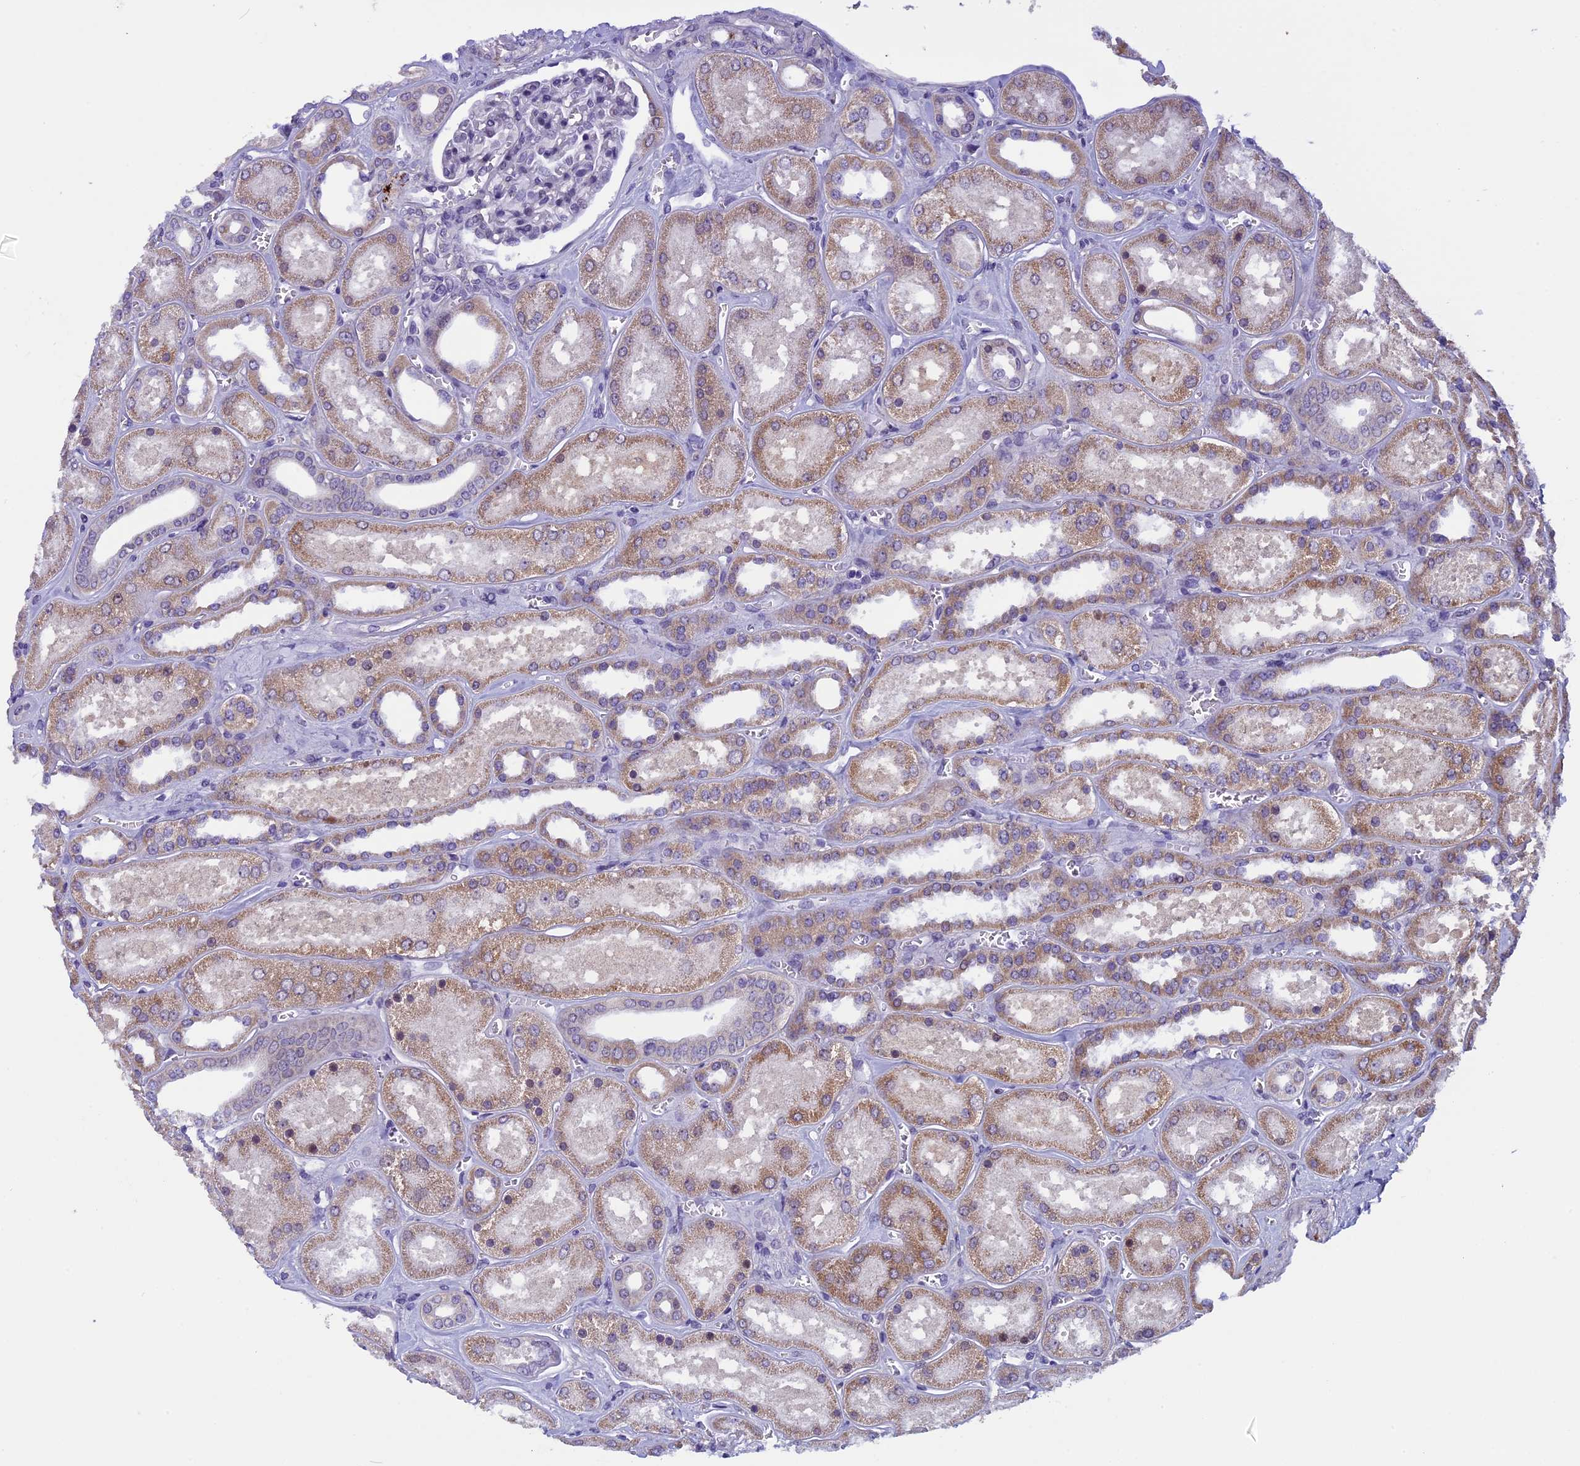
{"staining": {"intensity": "weak", "quantity": "<25%", "location": "nuclear"}, "tissue": "kidney", "cell_type": "Cells in glomeruli", "image_type": "normal", "snomed": [{"axis": "morphology", "description": "Normal tissue, NOS"}, {"axis": "morphology", "description": "Adenocarcinoma, NOS"}, {"axis": "topography", "description": "Kidney"}], "caption": "Immunohistochemistry histopathology image of benign kidney: human kidney stained with DAB (3,3'-diaminobenzidine) reveals no significant protein staining in cells in glomeruli.", "gene": "ZNF317", "patient": {"sex": "female", "age": 68}}